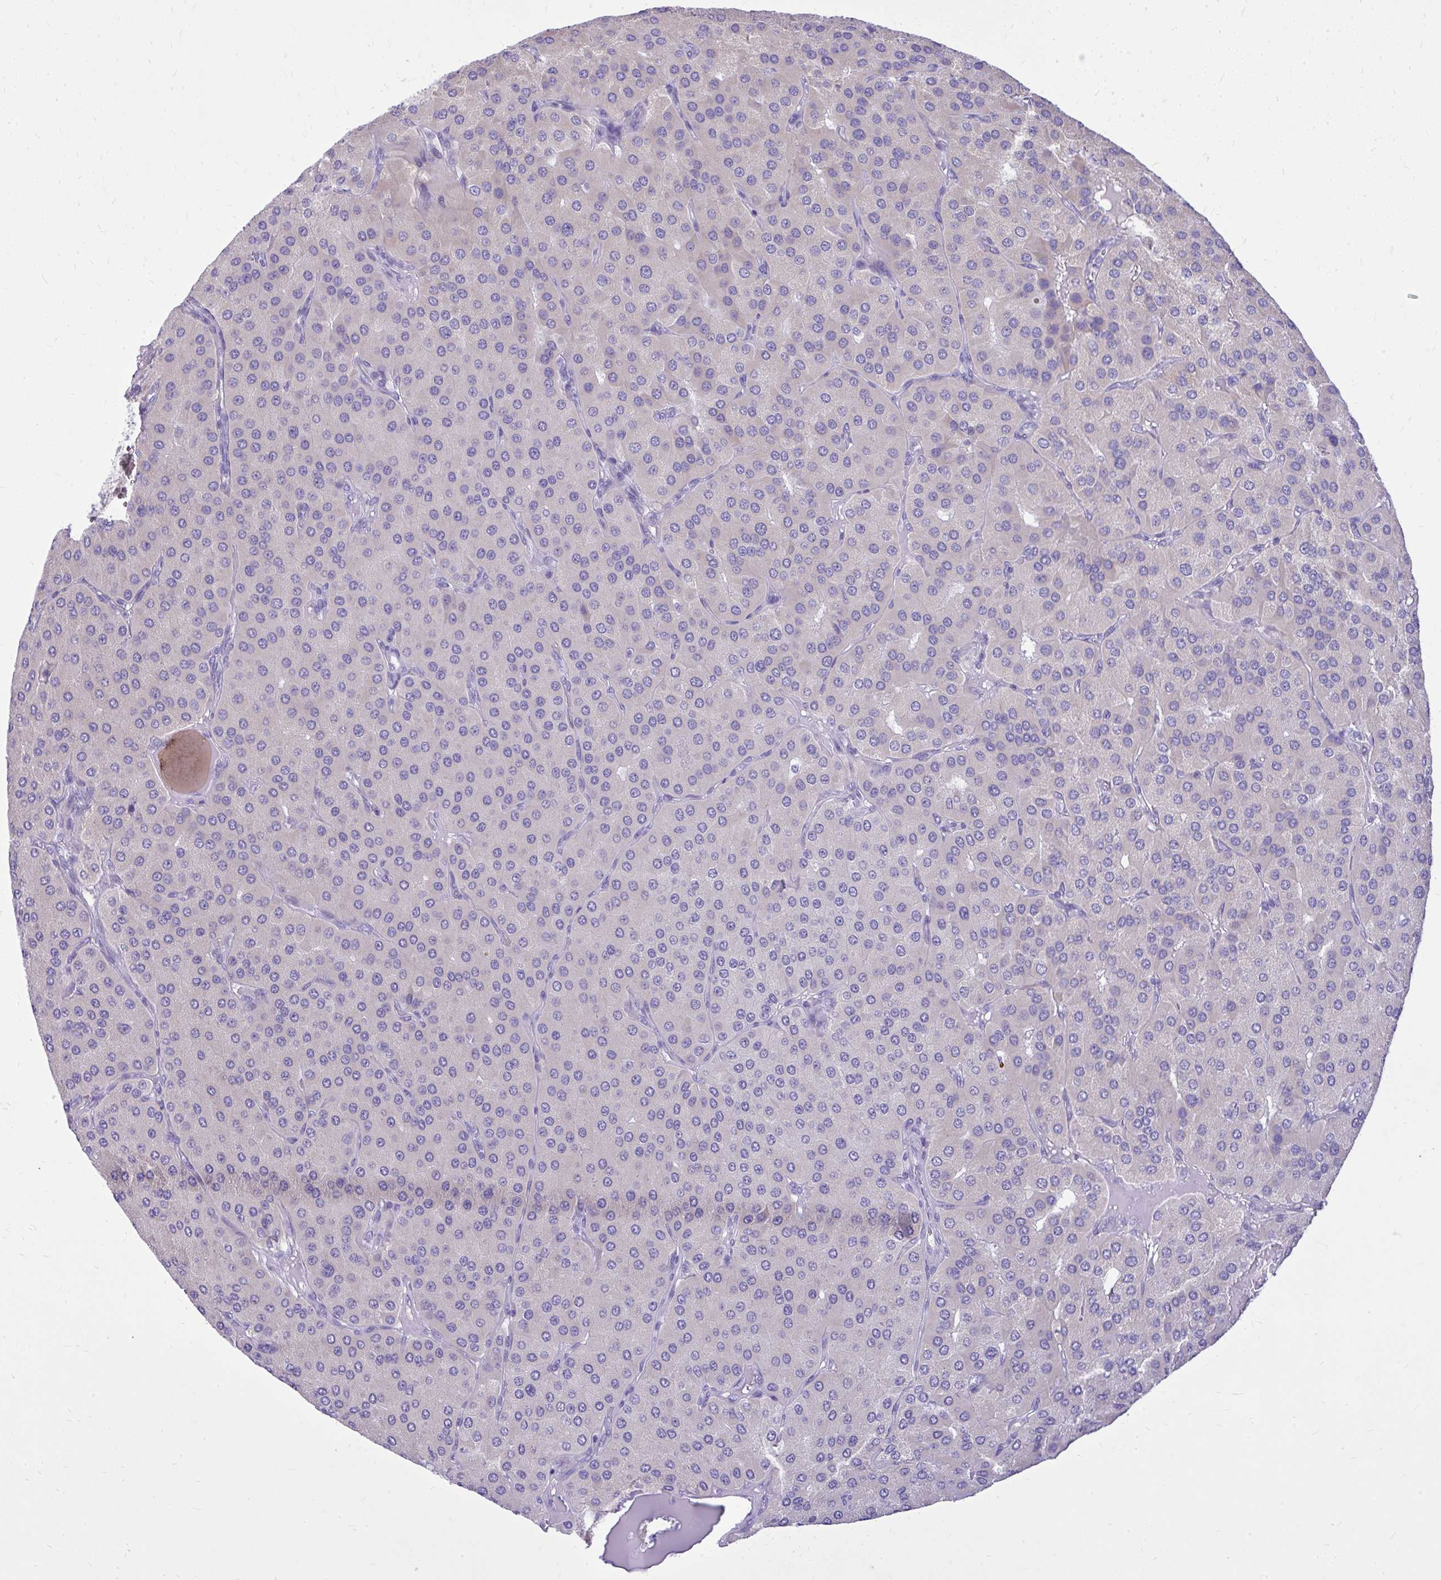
{"staining": {"intensity": "negative", "quantity": "none", "location": "none"}, "tissue": "parathyroid gland", "cell_type": "Glandular cells", "image_type": "normal", "snomed": [{"axis": "morphology", "description": "Normal tissue, NOS"}, {"axis": "morphology", "description": "Adenoma, NOS"}, {"axis": "topography", "description": "Parathyroid gland"}], "caption": "There is no significant staining in glandular cells of parathyroid gland. Brightfield microscopy of immunohistochemistry (IHC) stained with DAB (brown) and hematoxylin (blue), captured at high magnification.", "gene": "NNMT", "patient": {"sex": "female", "age": 86}}